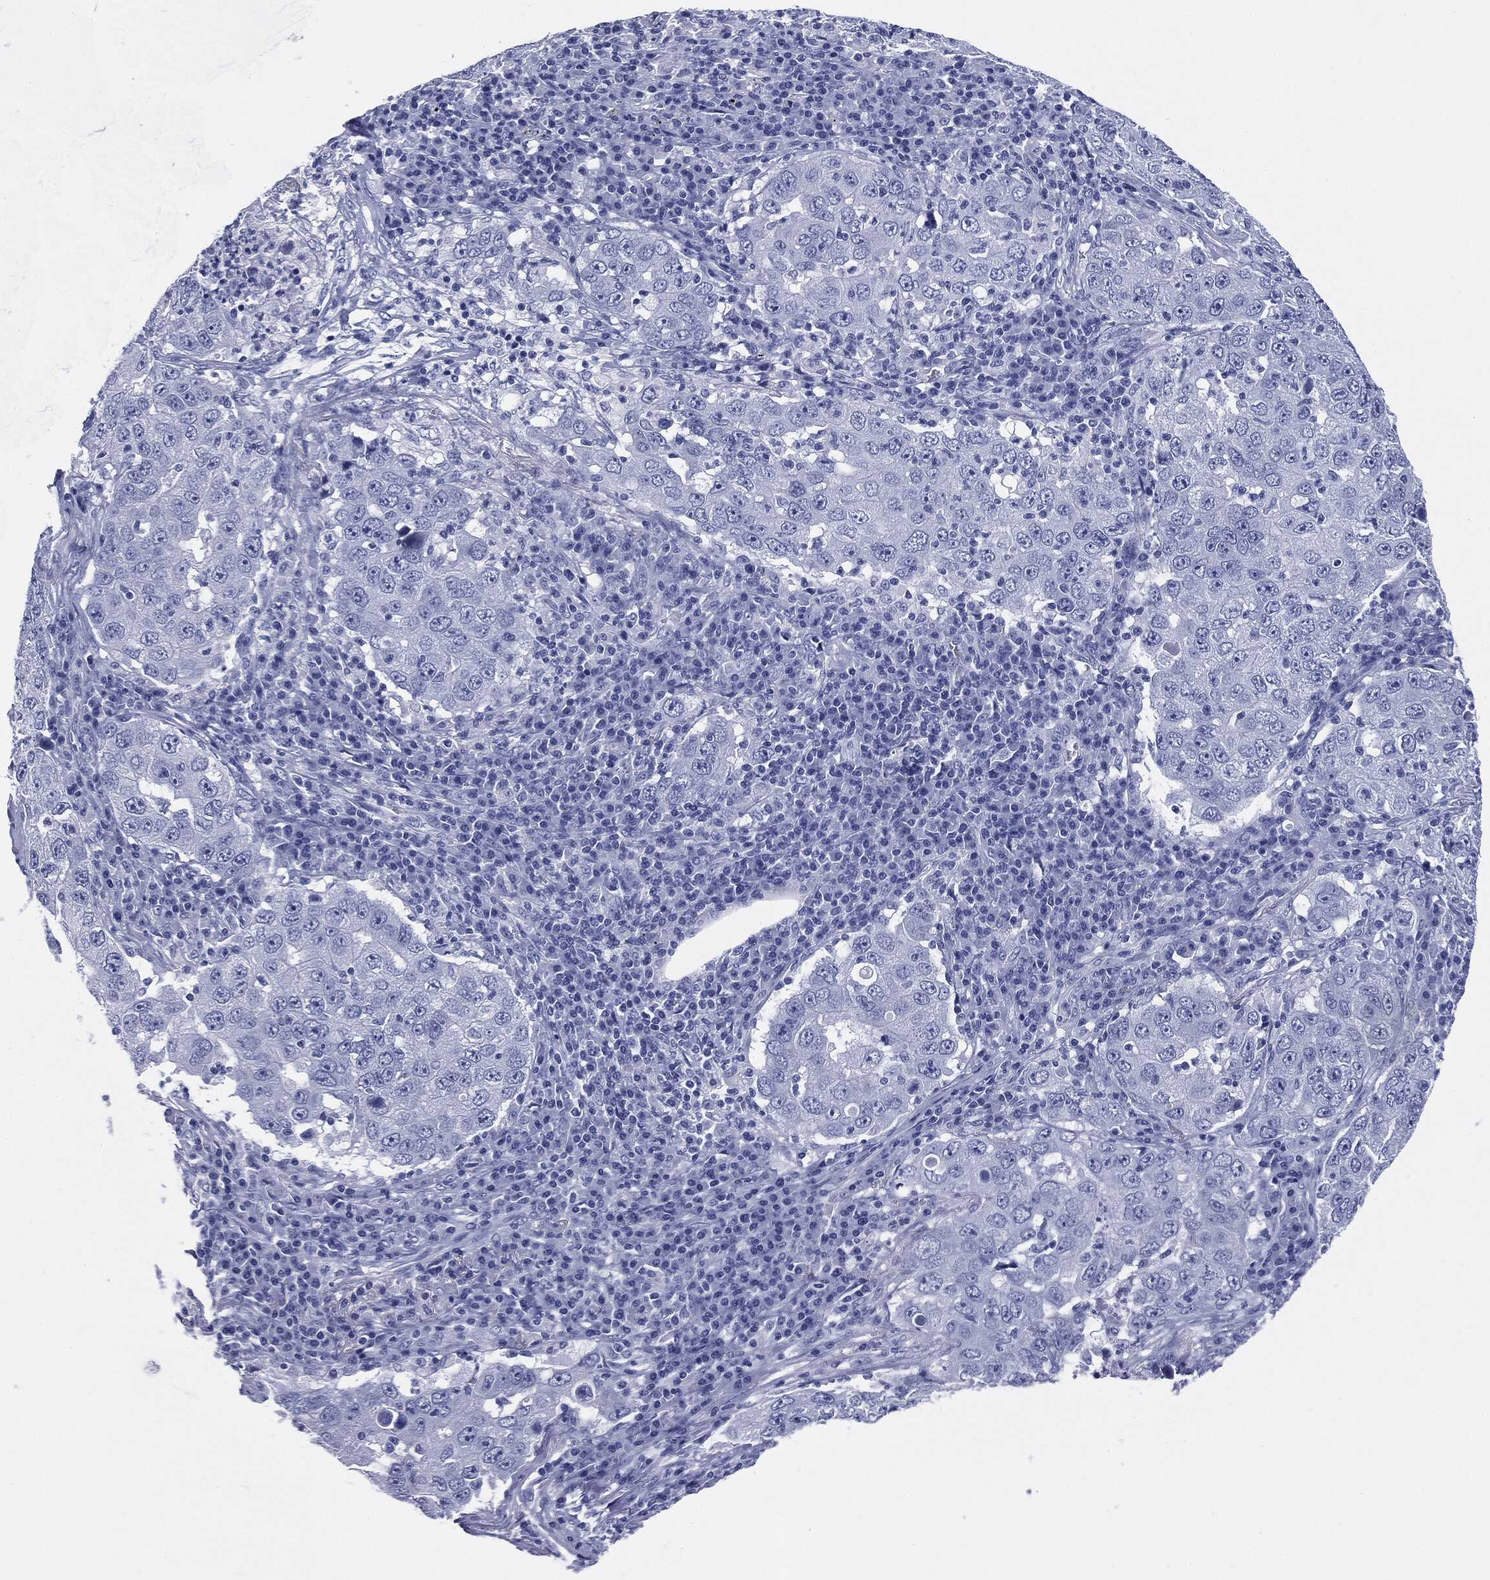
{"staining": {"intensity": "negative", "quantity": "none", "location": "none"}, "tissue": "lung cancer", "cell_type": "Tumor cells", "image_type": "cancer", "snomed": [{"axis": "morphology", "description": "Adenocarcinoma, NOS"}, {"axis": "topography", "description": "Lung"}], "caption": "Tumor cells show no significant protein expression in adenocarcinoma (lung). (Immunohistochemistry (ihc), brightfield microscopy, high magnification).", "gene": "ATP2A1", "patient": {"sex": "male", "age": 73}}